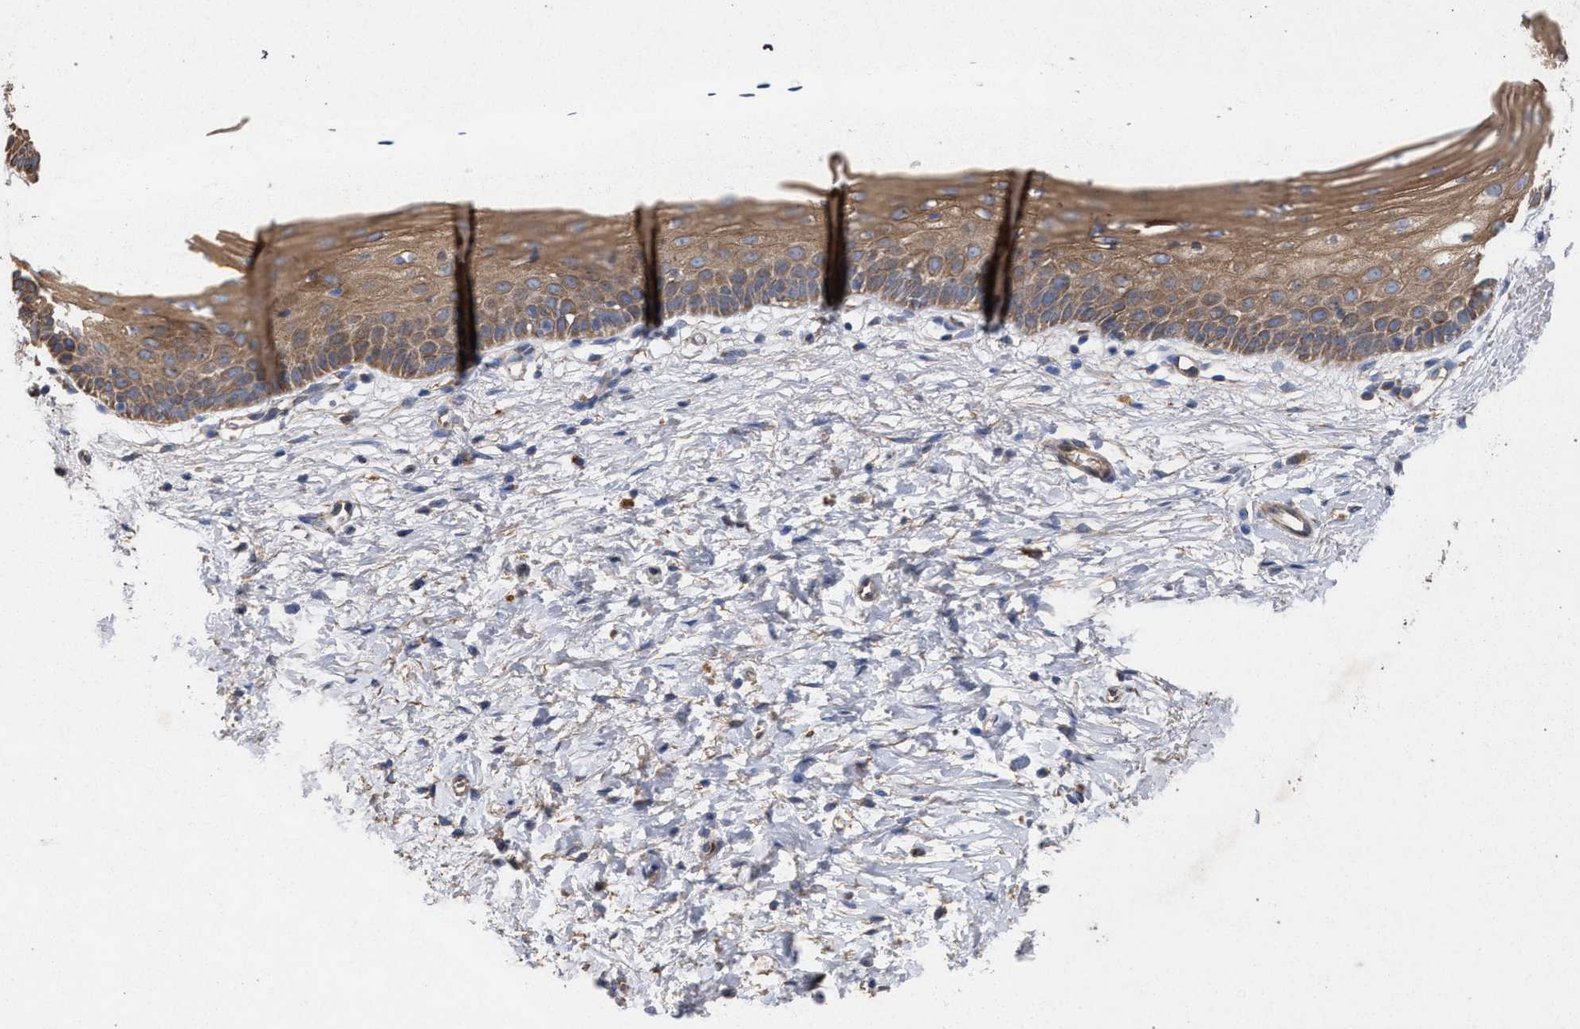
{"staining": {"intensity": "weak", "quantity": "25%-75%", "location": "cytoplasmic/membranous"}, "tissue": "cervix", "cell_type": "Glandular cells", "image_type": "normal", "snomed": [{"axis": "morphology", "description": "Normal tissue, NOS"}, {"axis": "topography", "description": "Cervix"}], "caption": "High-magnification brightfield microscopy of benign cervix stained with DAB (3,3'-diaminobenzidine) (brown) and counterstained with hematoxylin (blue). glandular cells exhibit weak cytoplasmic/membranous positivity is present in about25%-75% of cells.", "gene": "BCL2L12", "patient": {"sex": "female", "age": 72}}